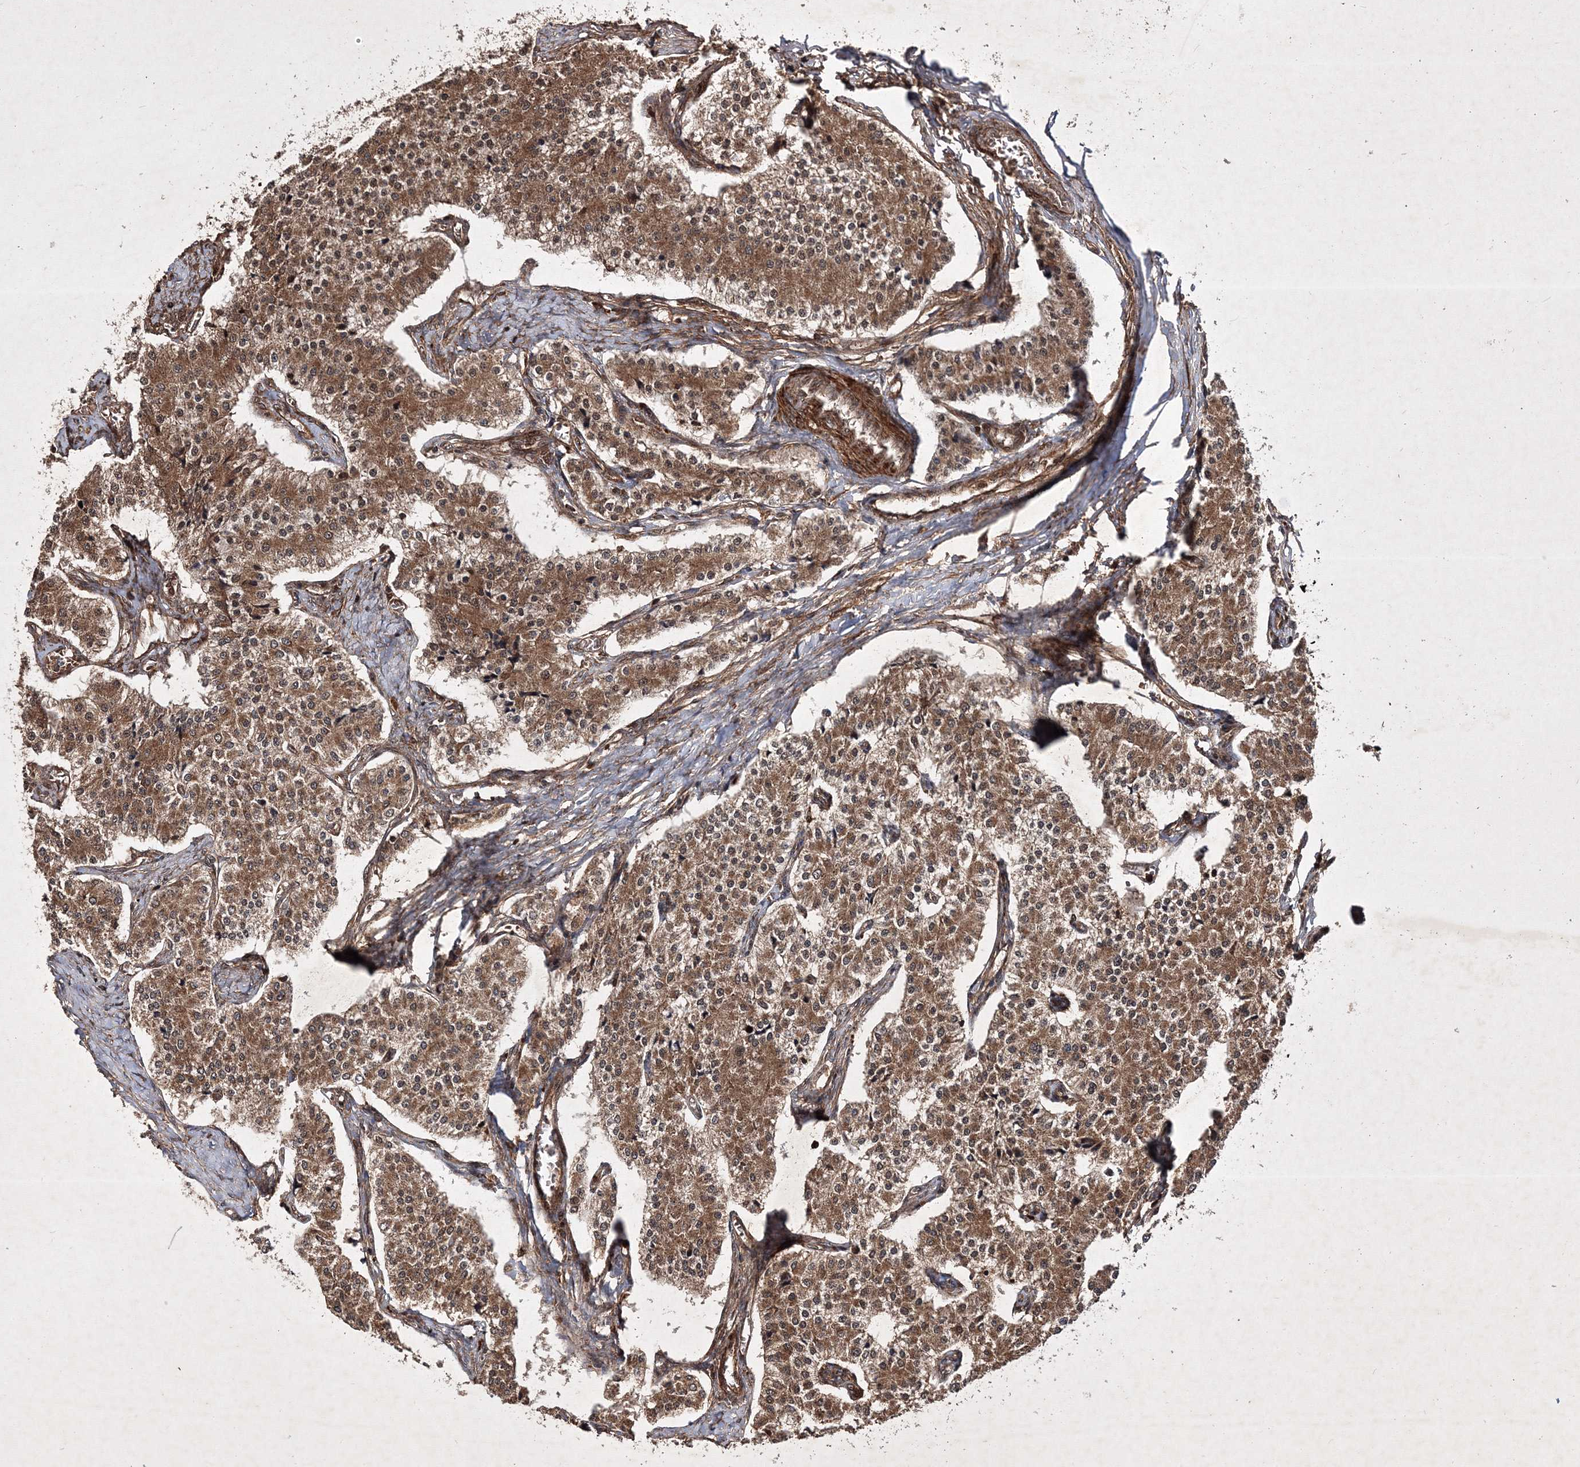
{"staining": {"intensity": "moderate", "quantity": ">75%", "location": "cytoplasmic/membranous"}, "tissue": "carcinoid", "cell_type": "Tumor cells", "image_type": "cancer", "snomed": [{"axis": "morphology", "description": "Carcinoid, malignant, NOS"}, {"axis": "topography", "description": "Colon"}], "caption": "Moderate cytoplasmic/membranous positivity for a protein is present in approximately >75% of tumor cells of carcinoid (malignant) using immunohistochemistry.", "gene": "DNAJC13", "patient": {"sex": "female", "age": 52}}